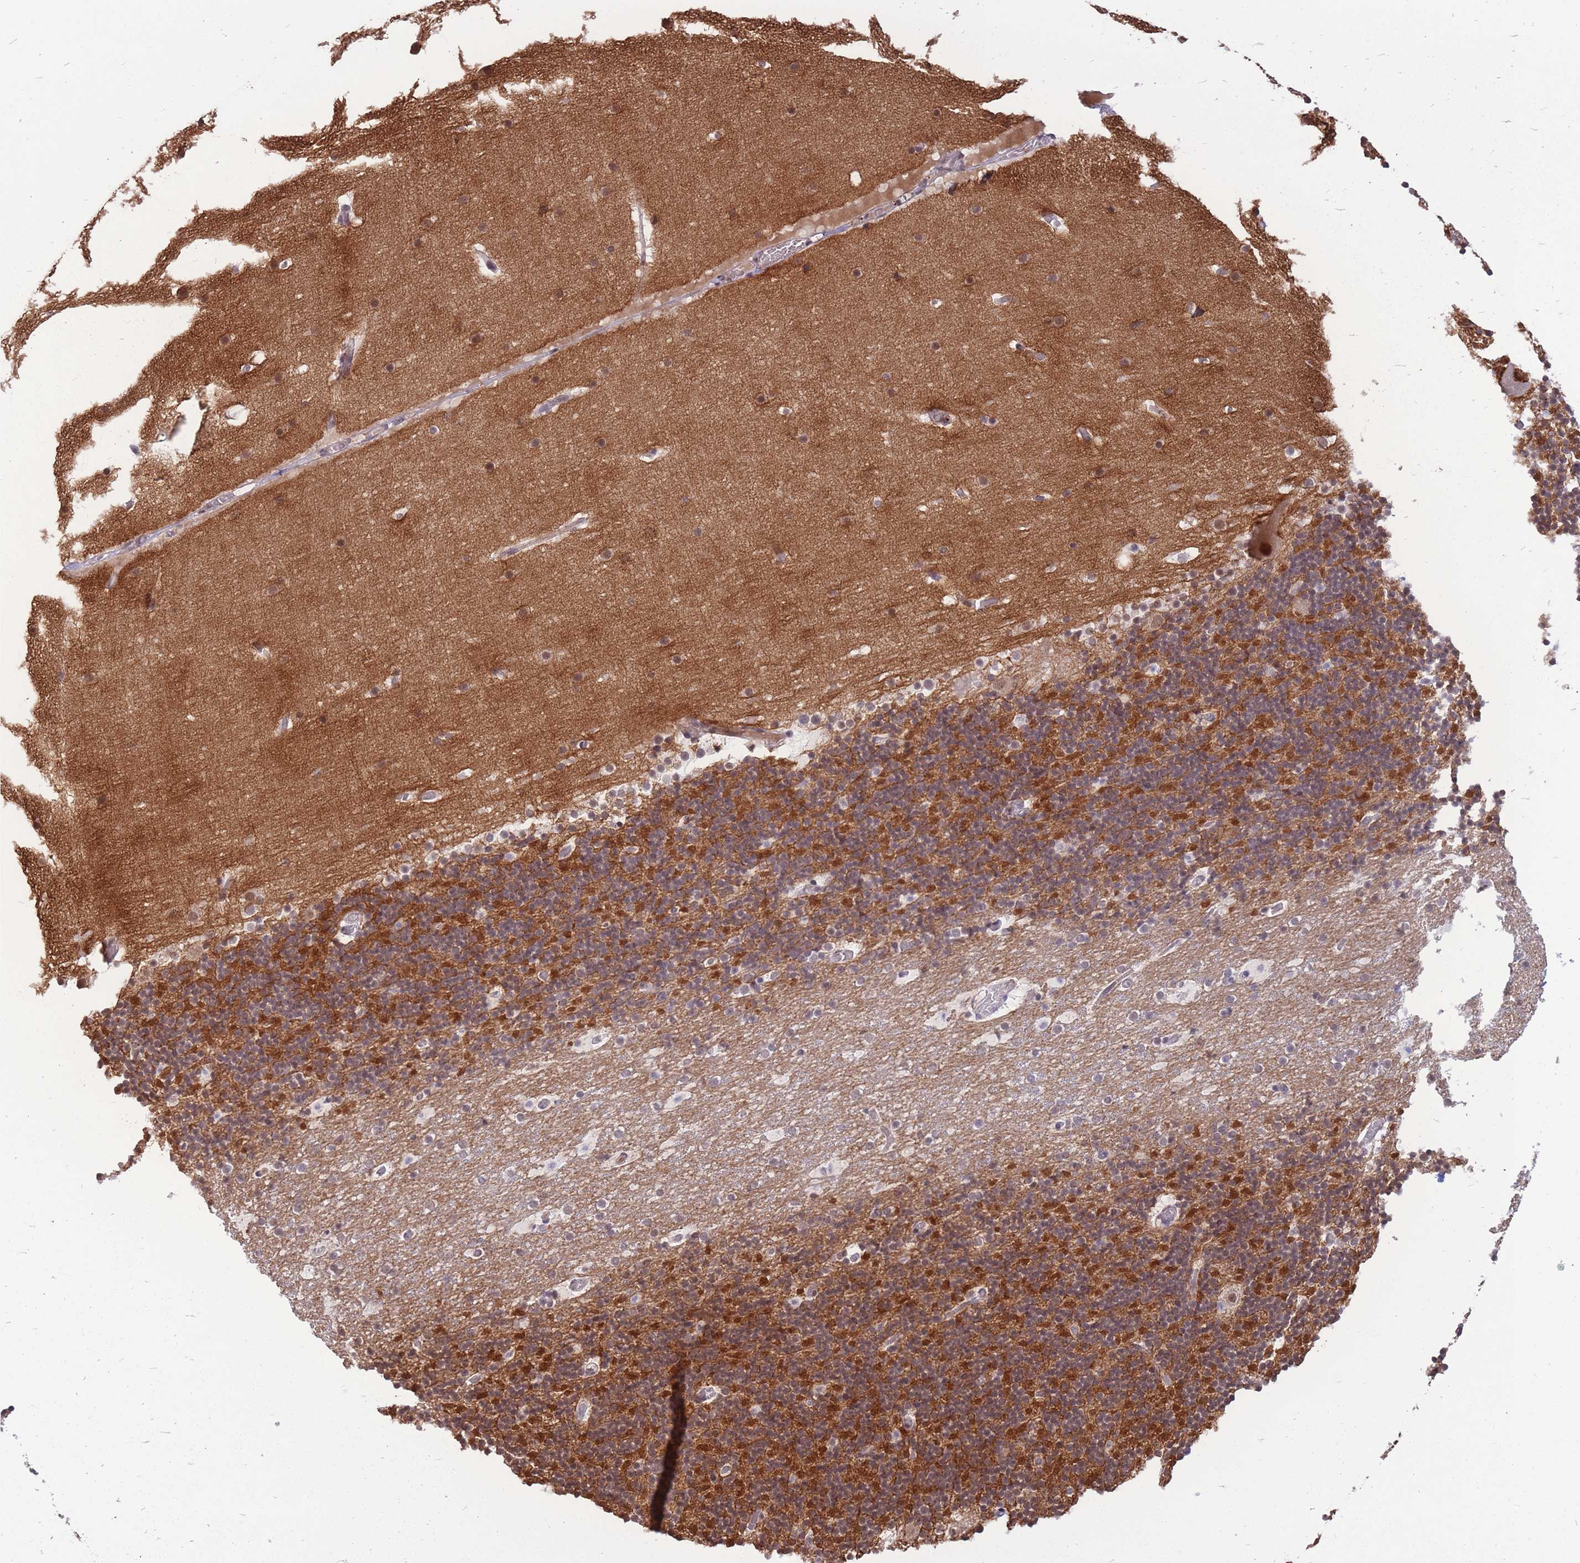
{"staining": {"intensity": "strong", "quantity": "25%-75%", "location": "cytoplasmic/membranous"}, "tissue": "cerebellum", "cell_type": "Cells in granular layer", "image_type": "normal", "snomed": [{"axis": "morphology", "description": "Normal tissue, NOS"}, {"axis": "topography", "description": "Cerebellum"}], "caption": "Cerebellum stained with DAB (3,3'-diaminobenzidine) IHC reveals high levels of strong cytoplasmic/membranous expression in approximately 25%-75% of cells in granular layer.", "gene": "ADD2", "patient": {"sex": "male", "age": 57}}